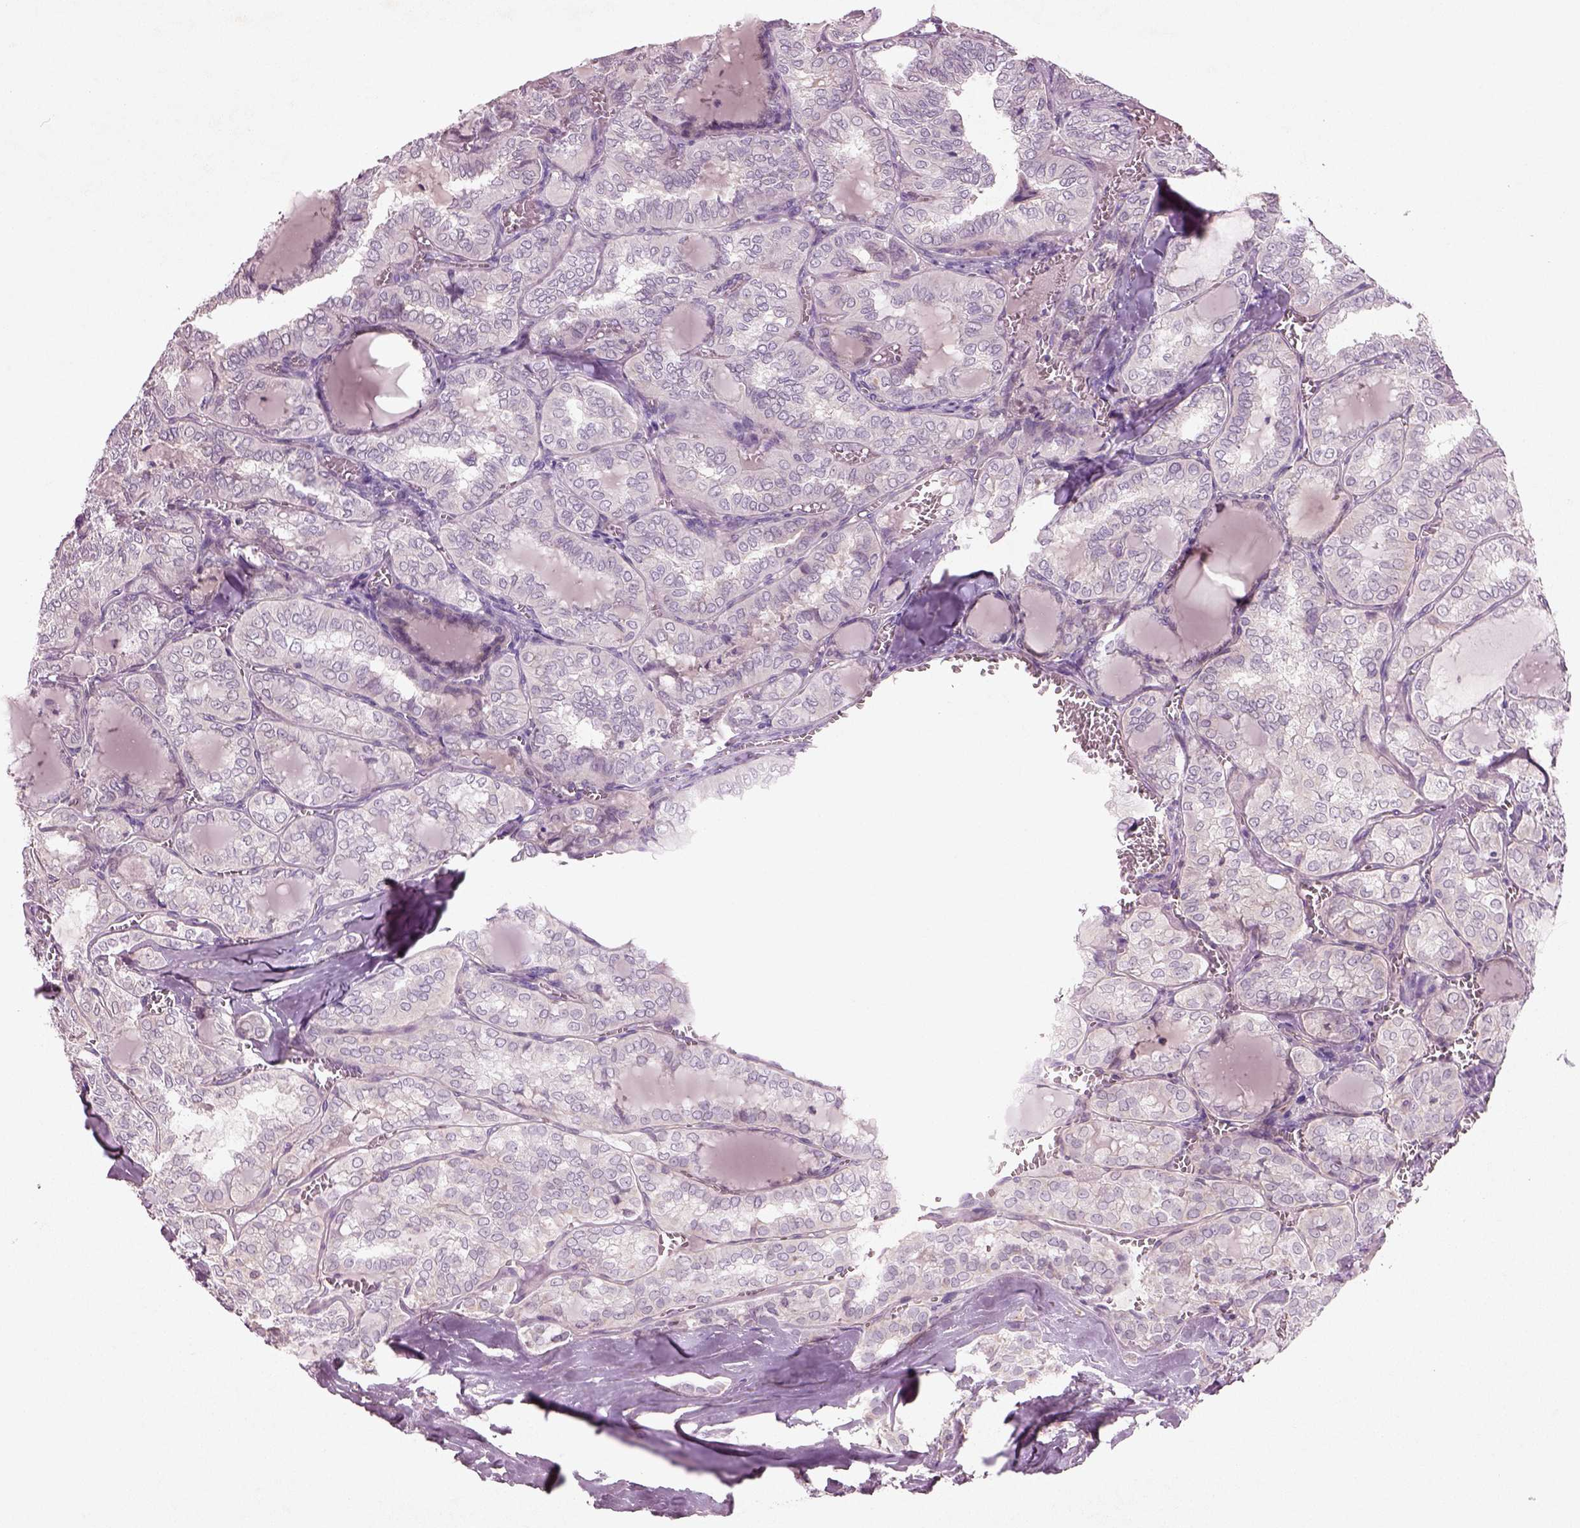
{"staining": {"intensity": "negative", "quantity": "none", "location": "none"}, "tissue": "thyroid cancer", "cell_type": "Tumor cells", "image_type": "cancer", "snomed": [{"axis": "morphology", "description": "Papillary adenocarcinoma, NOS"}, {"axis": "topography", "description": "Thyroid gland"}], "caption": "A high-resolution image shows immunohistochemistry staining of thyroid cancer (papillary adenocarcinoma), which demonstrates no significant positivity in tumor cells. Nuclei are stained in blue.", "gene": "DUOXA2", "patient": {"sex": "female", "age": 41}}